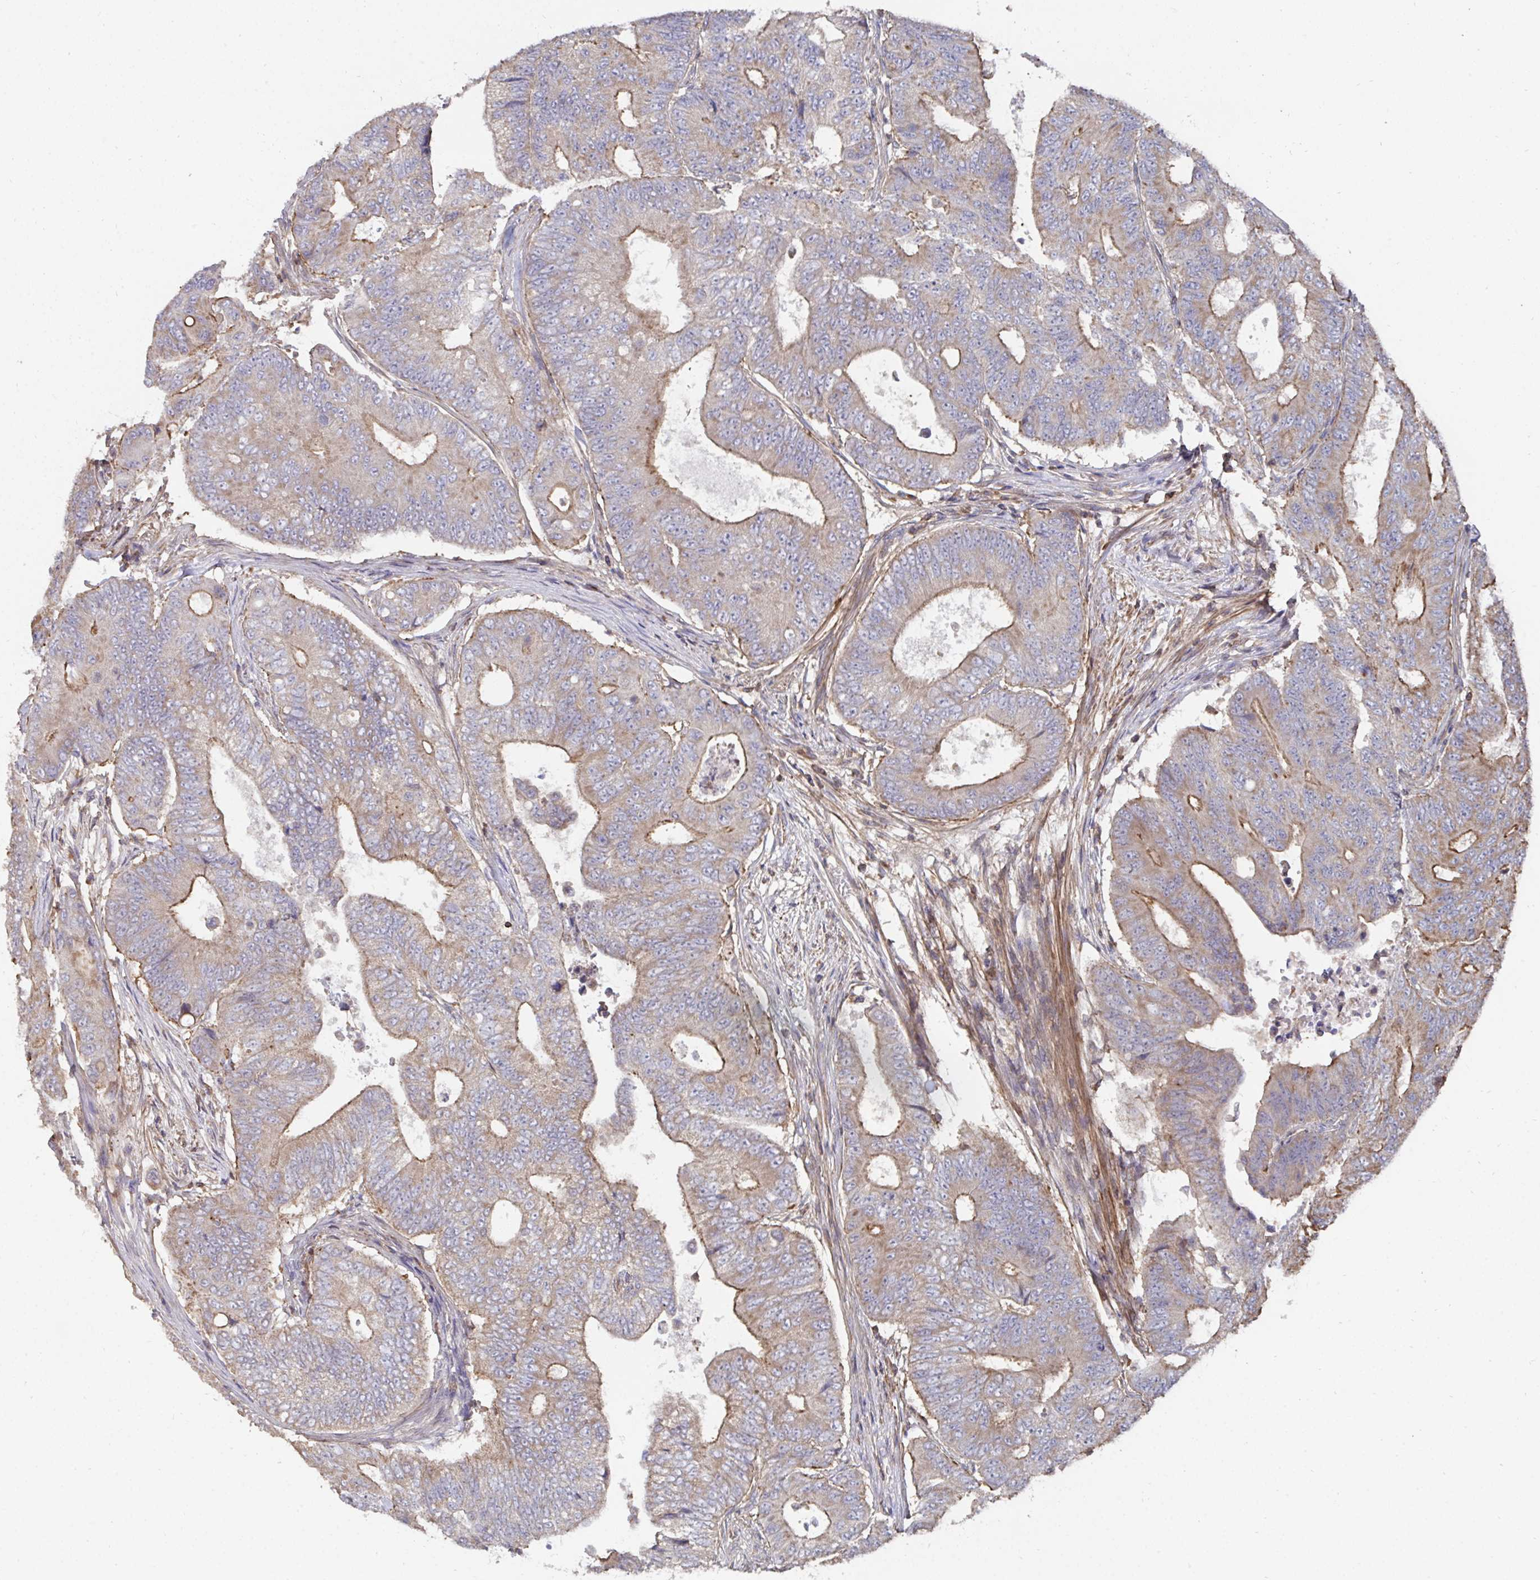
{"staining": {"intensity": "moderate", "quantity": "25%-75%", "location": "cytoplasmic/membranous"}, "tissue": "colorectal cancer", "cell_type": "Tumor cells", "image_type": "cancer", "snomed": [{"axis": "morphology", "description": "Adenocarcinoma, NOS"}, {"axis": "topography", "description": "Colon"}], "caption": "This is a histology image of IHC staining of colorectal cancer (adenocarcinoma), which shows moderate staining in the cytoplasmic/membranous of tumor cells.", "gene": "DZANK1", "patient": {"sex": "female", "age": 48}}